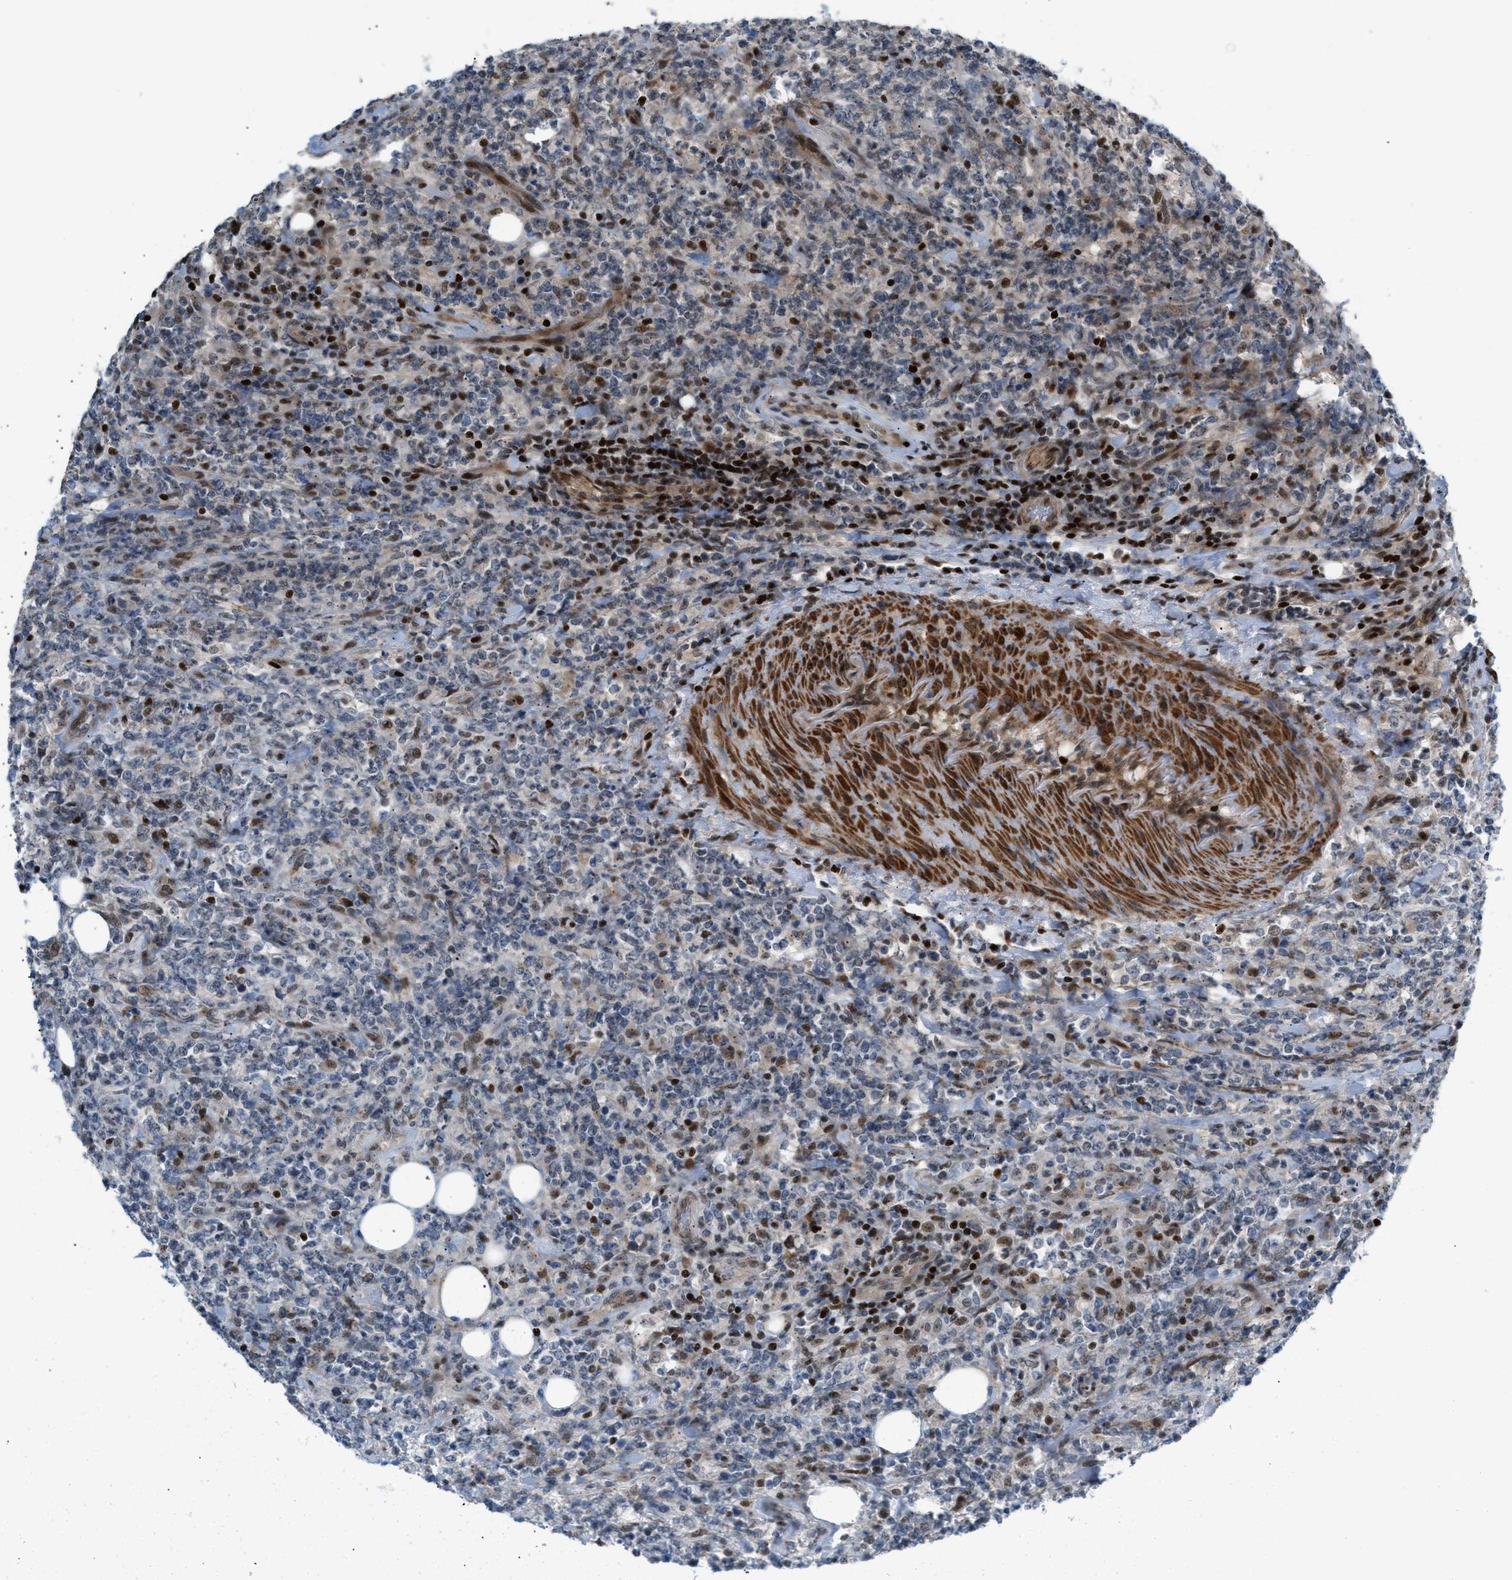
{"staining": {"intensity": "weak", "quantity": "<25%", "location": "nuclear"}, "tissue": "lymphoma", "cell_type": "Tumor cells", "image_type": "cancer", "snomed": [{"axis": "morphology", "description": "Malignant lymphoma, non-Hodgkin's type, High grade"}, {"axis": "topography", "description": "Soft tissue"}], "caption": "Immunohistochemistry (IHC) photomicrograph of high-grade malignant lymphoma, non-Hodgkin's type stained for a protein (brown), which reveals no positivity in tumor cells. (DAB IHC with hematoxylin counter stain).", "gene": "ZNF276", "patient": {"sex": "male", "age": 18}}